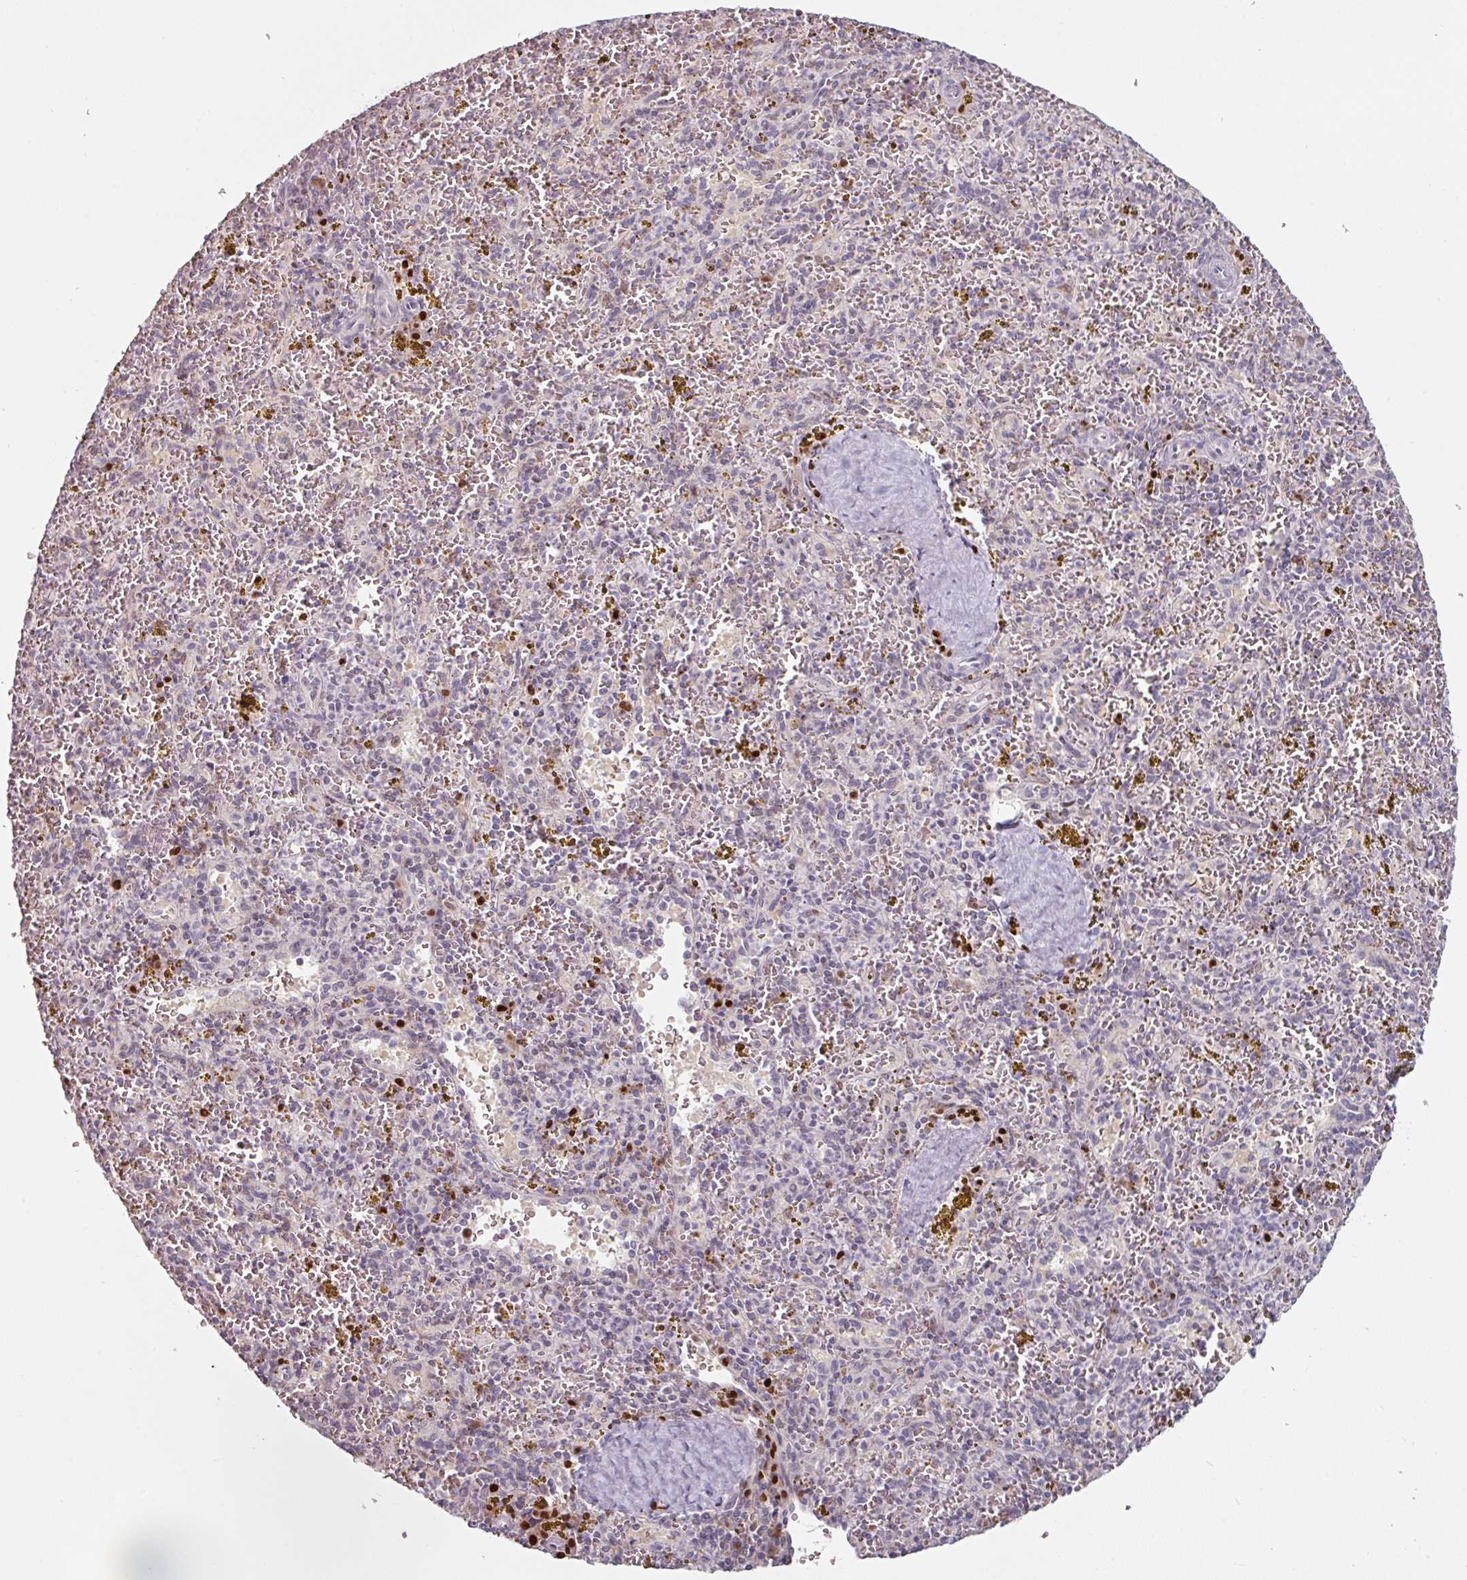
{"staining": {"intensity": "moderate", "quantity": "<25%", "location": "nuclear"}, "tissue": "spleen", "cell_type": "Cells in red pulp", "image_type": "normal", "snomed": [{"axis": "morphology", "description": "Normal tissue, NOS"}, {"axis": "topography", "description": "Spleen"}], "caption": "Spleen stained with immunohistochemistry (IHC) demonstrates moderate nuclear expression in approximately <25% of cells in red pulp. The staining is performed using DAB (3,3'-diaminobenzidine) brown chromogen to label protein expression. The nuclei are counter-stained blue using hematoxylin.", "gene": "ZBTB6", "patient": {"sex": "male", "age": 57}}